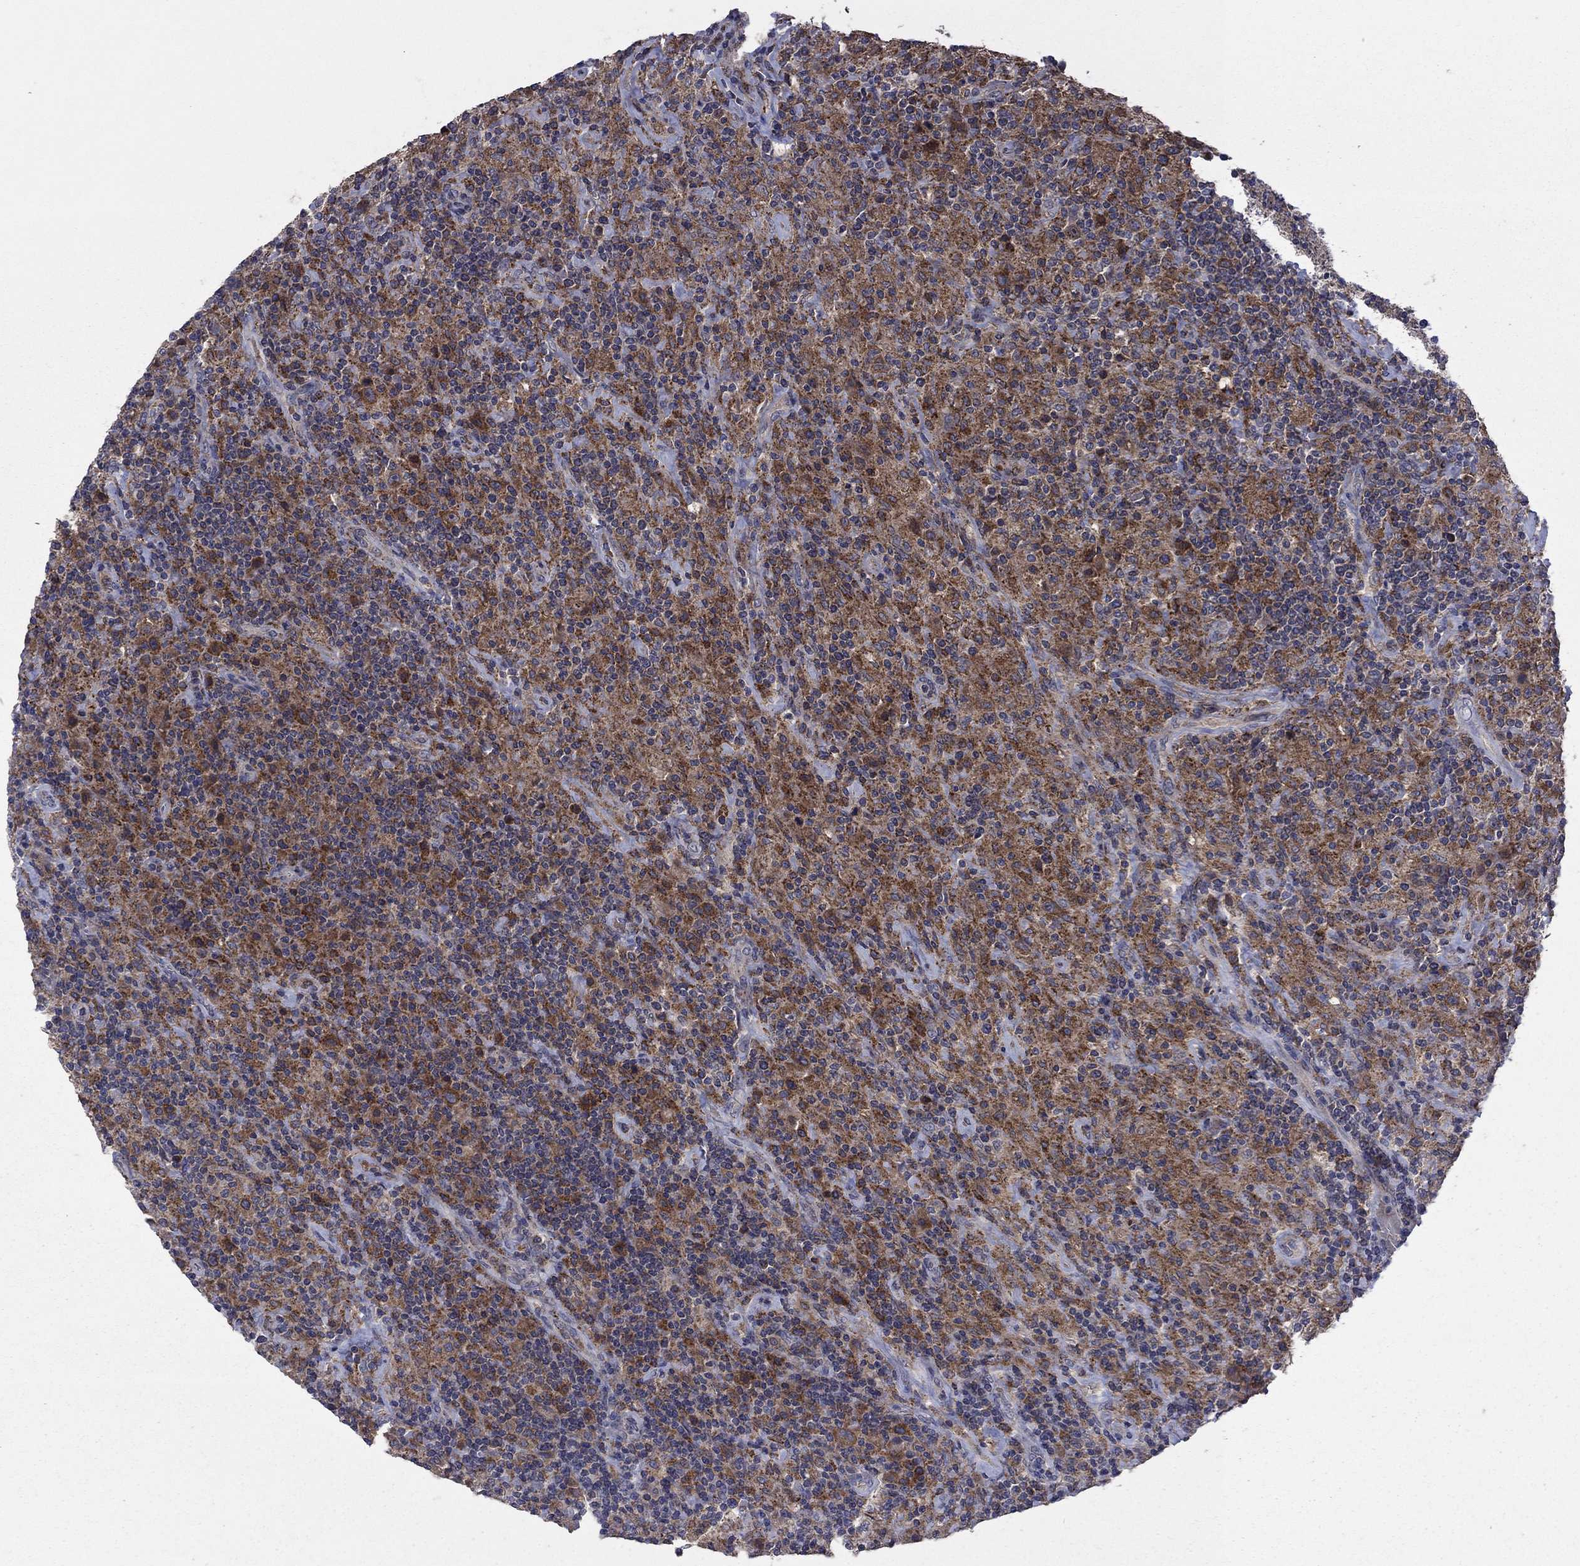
{"staining": {"intensity": "moderate", "quantity": ">75%", "location": "cytoplasmic/membranous"}, "tissue": "lymphoma", "cell_type": "Tumor cells", "image_type": "cancer", "snomed": [{"axis": "morphology", "description": "Hodgkin's disease, NOS"}, {"axis": "topography", "description": "Lymph node"}], "caption": "DAB immunohistochemical staining of human Hodgkin's disease reveals moderate cytoplasmic/membranous protein positivity in approximately >75% of tumor cells. (Brightfield microscopy of DAB IHC at high magnification).", "gene": "MEA1", "patient": {"sex": "male", "age": 70}}